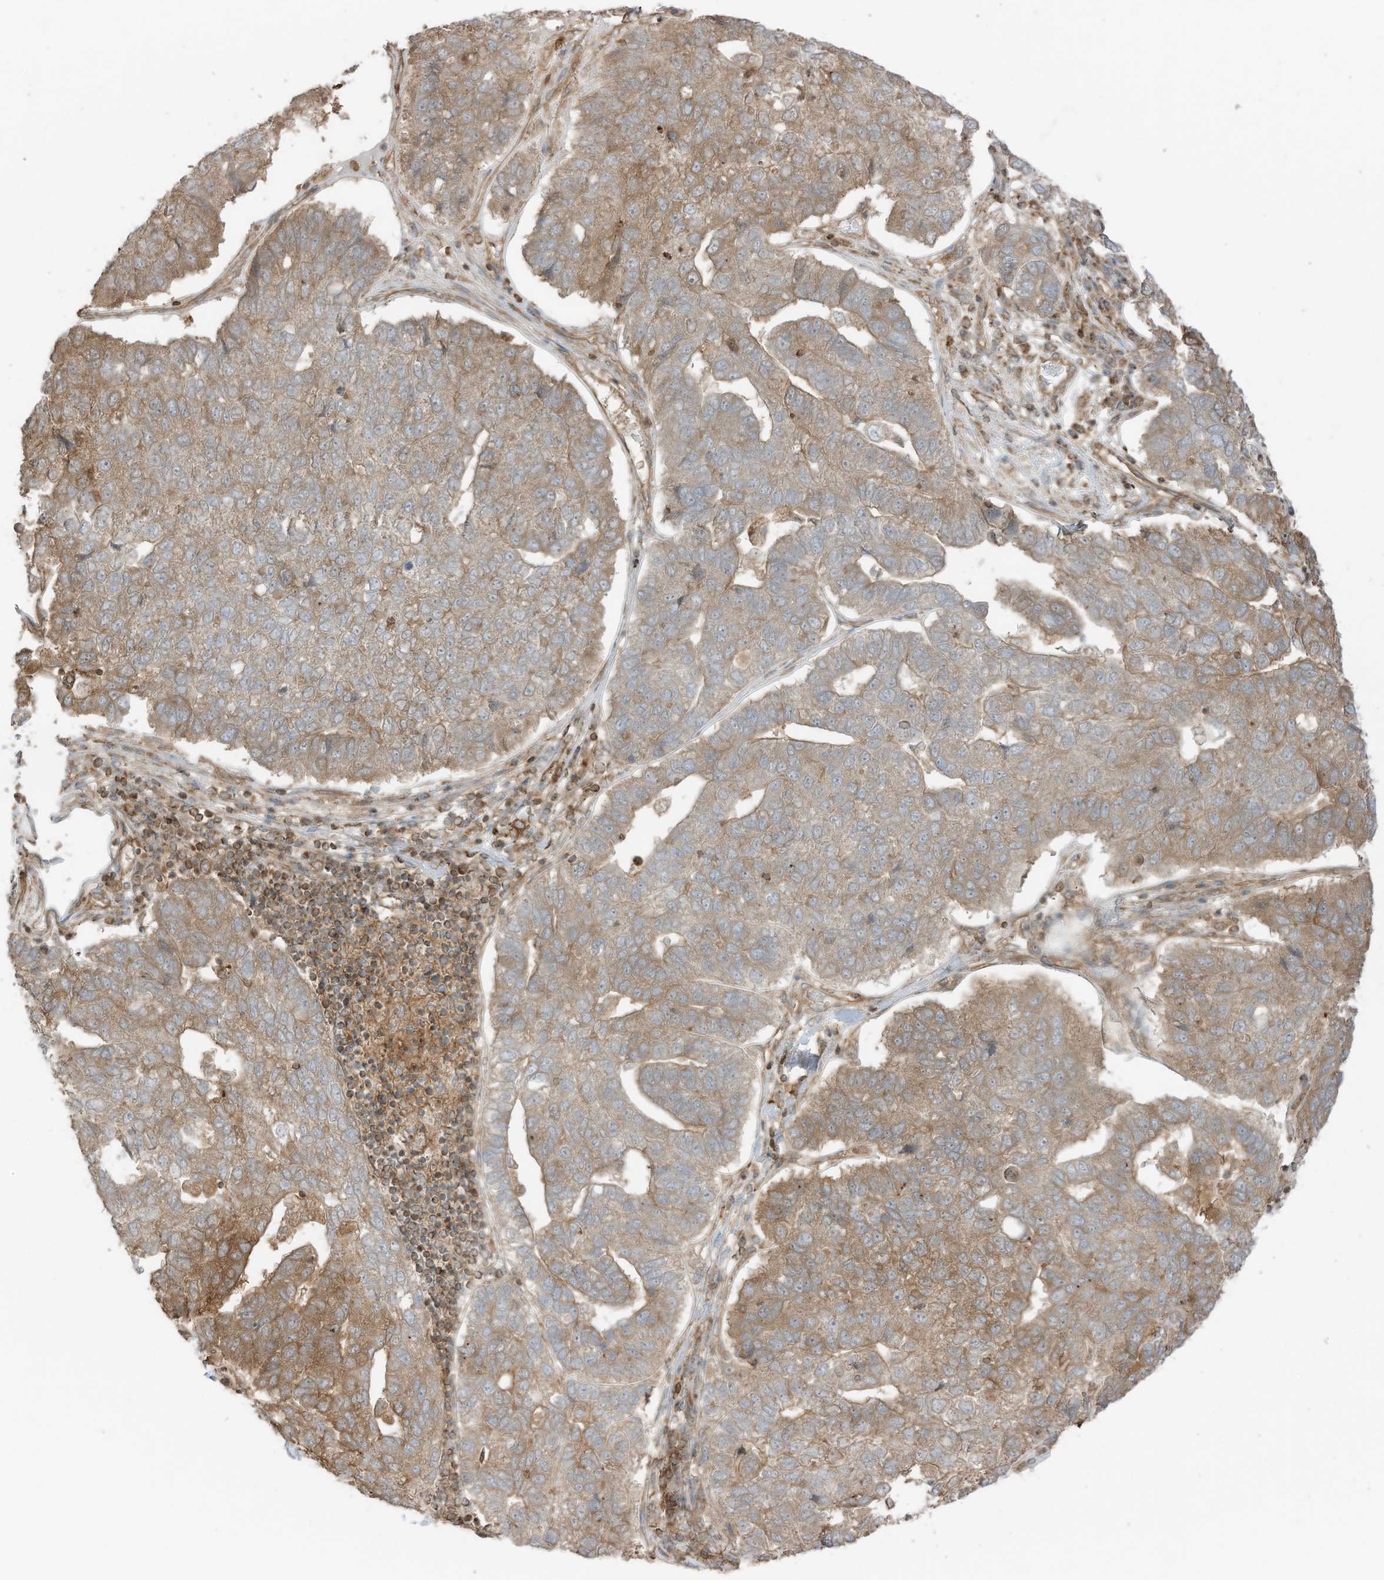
{"staining": {"intensity": "moderate", "quantity": ">75%", "location": "cytoplasmic/membranous"}, "tissue": "pancreatic cancer", "cell_type": "Tumor cells", "image_type": "cancer", "snomed": [{"axis": "morphology", "description": "Adenocarcinoma, NOS"}, {"axis": "topography", "description": "Pancreas"}], "caption": "Pancreatic adenocarcinoma stained with IHC displays moderate cytoplasmic/membranous expression in approximately >75% of tumor cells. Nuclei are stained in blue.", "gene": "SLC25A12", "patient": {"sex": "female", "age": 61}}